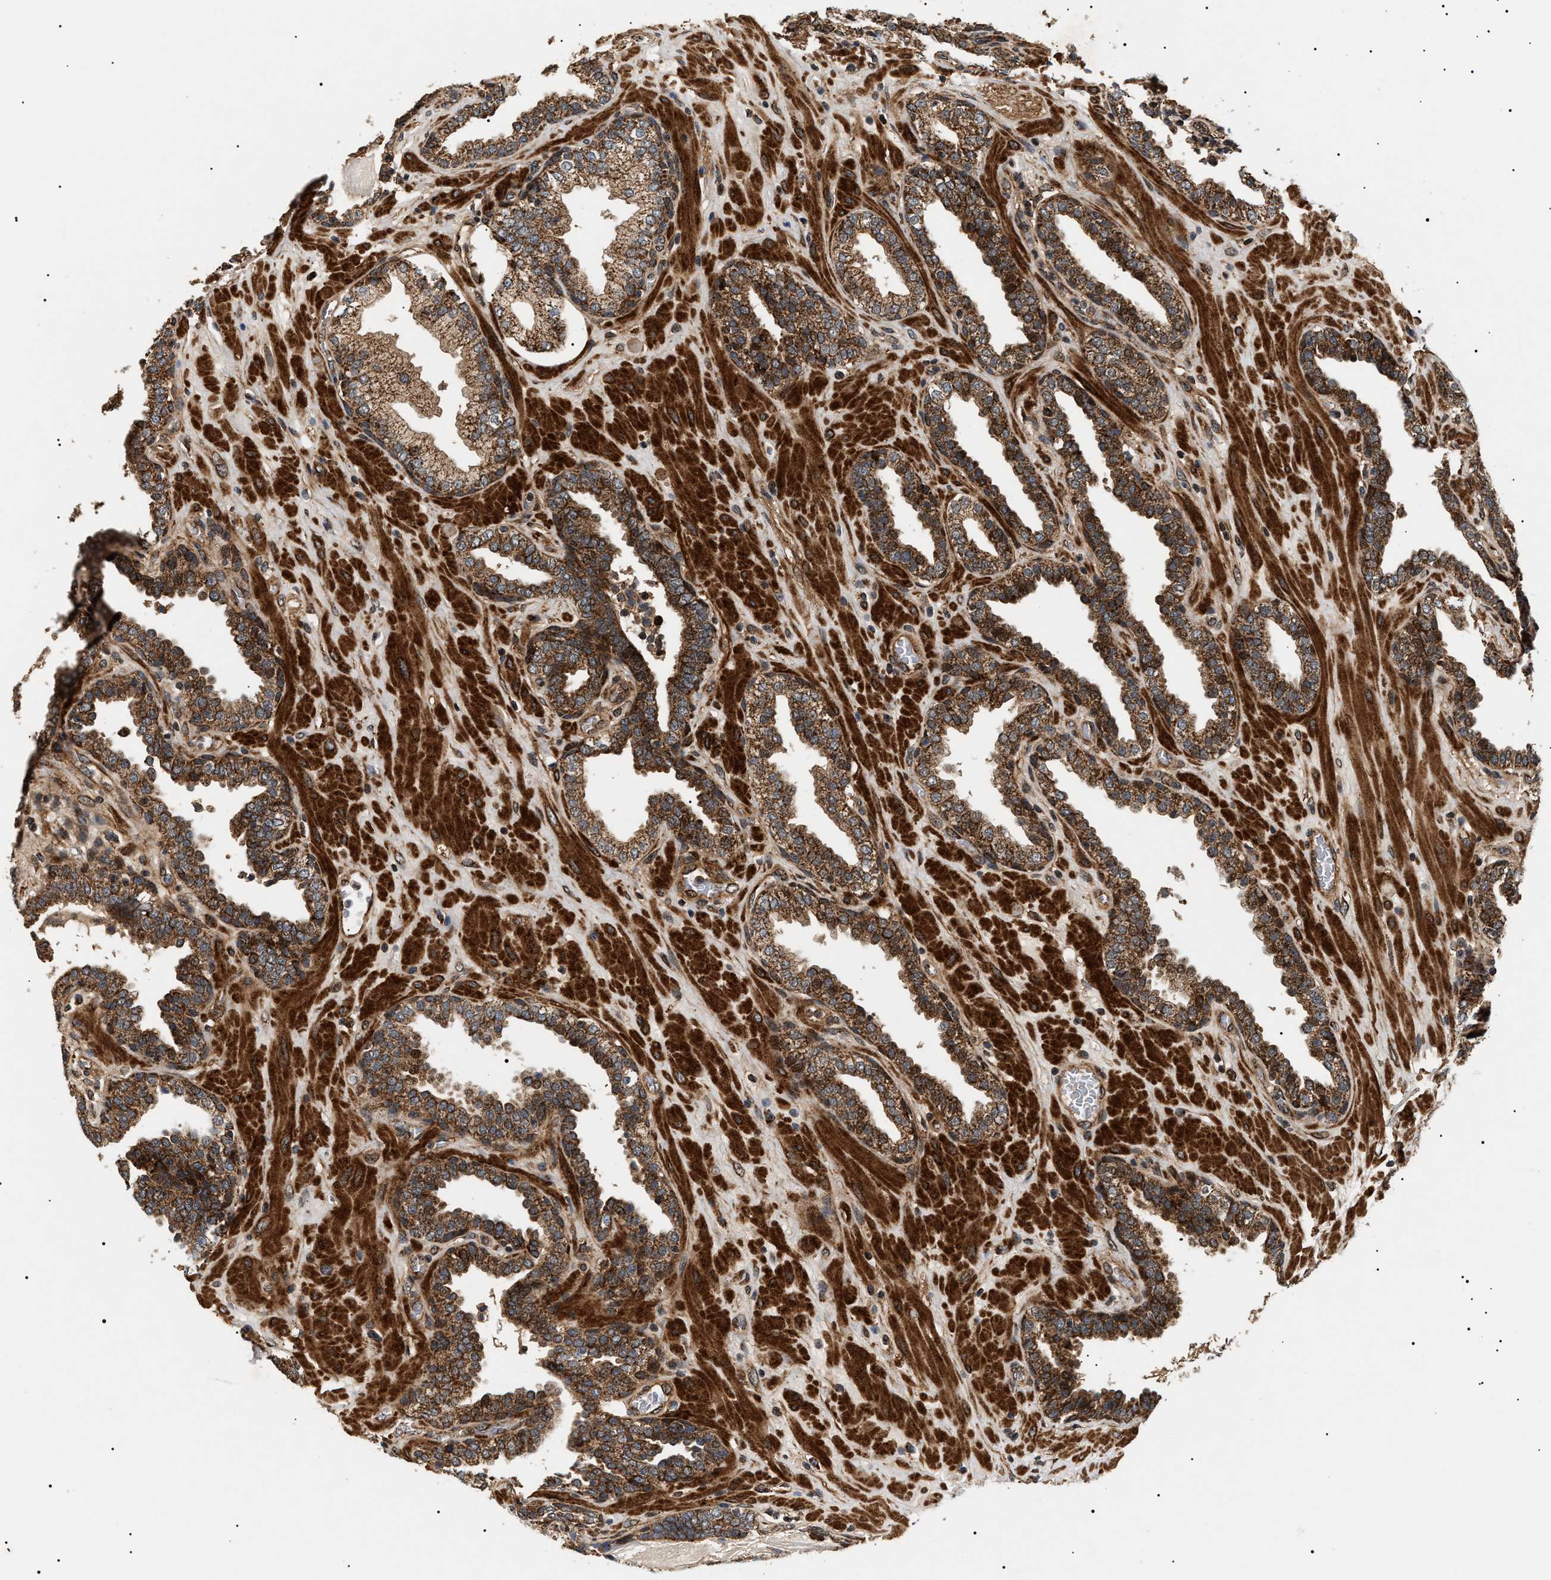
{"staining": {"intensity": "strong", "quantity": ">75%", "location": "cytoplasmic/membranous"}, "tissue": "prostate", "cell_type": "Glandular cells", "image_type": "normal", "snomed": [{"axis": "morphology", "description": "Normal tissue, NOS"}, {"axis": "topography", "description": "Prostate"}], "caption": "This image demonstrates immunohistochemistry (IHC) staining of benign prostate, with high strong cytoplasmic/membranous positivity in approximately >75% of glandular cells.", "gene": "ZBTB26", "patient": {"sex": "male", "age": 51}}